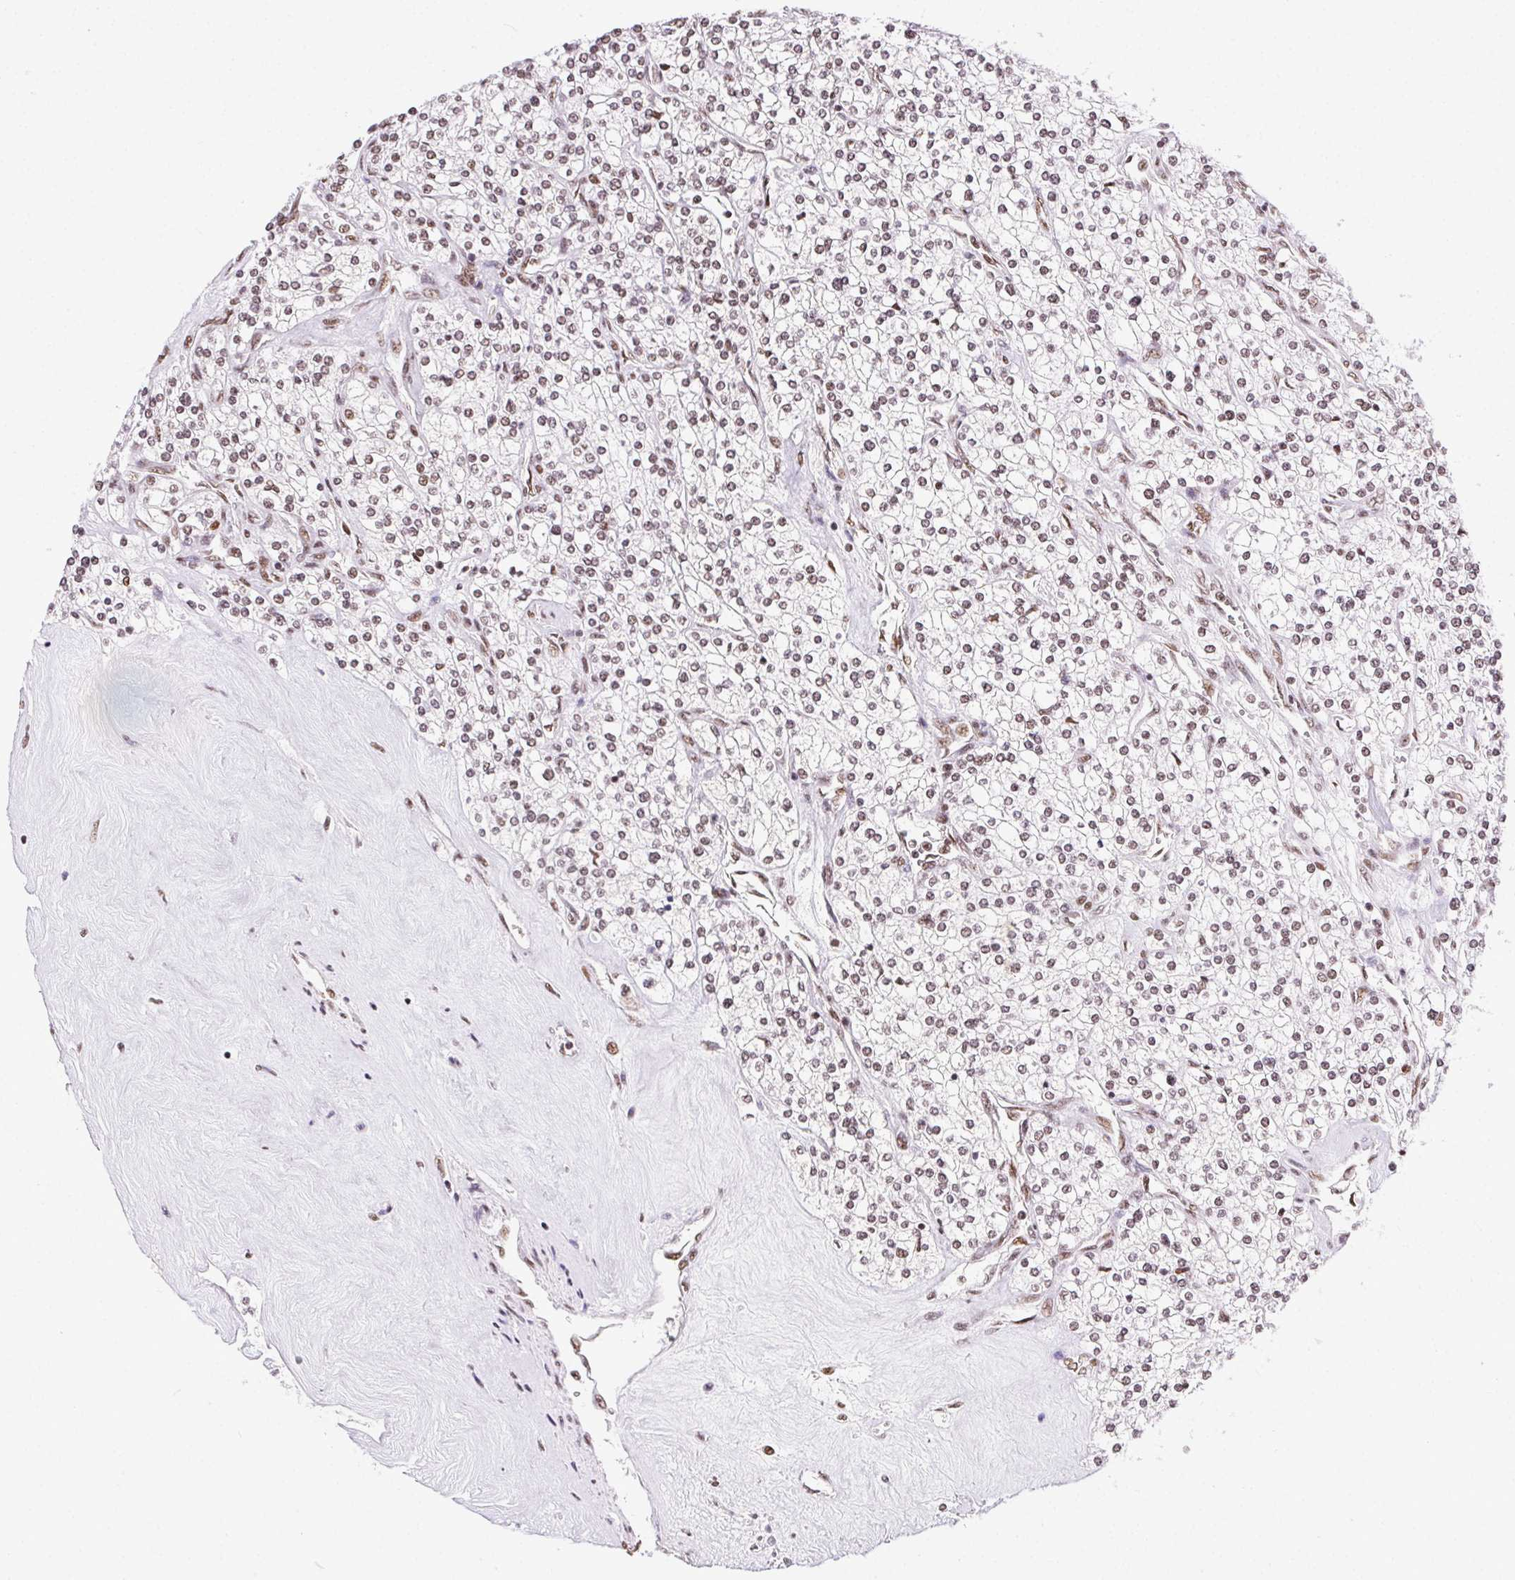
{"staining": {"intensity": "moderate", "quantity": ">75%", "location": "nuclear"}, "tissue": "renal cancer", "cell_type": "Tumor cells", "image_type": "cancer", "snomed": [{"axis": "morphology", "description": "Adenocarcinoma, NOS"}, {"axis": "topography", "description": "Kidney"}], "caption": "A histopathology image of human adenocarcinoma (renal) stained for a protein exhibits moderate nuclear brown staining in tumor cells.", "gene": "TRA2B", "patient": {"sex": "male", "age": 80}}